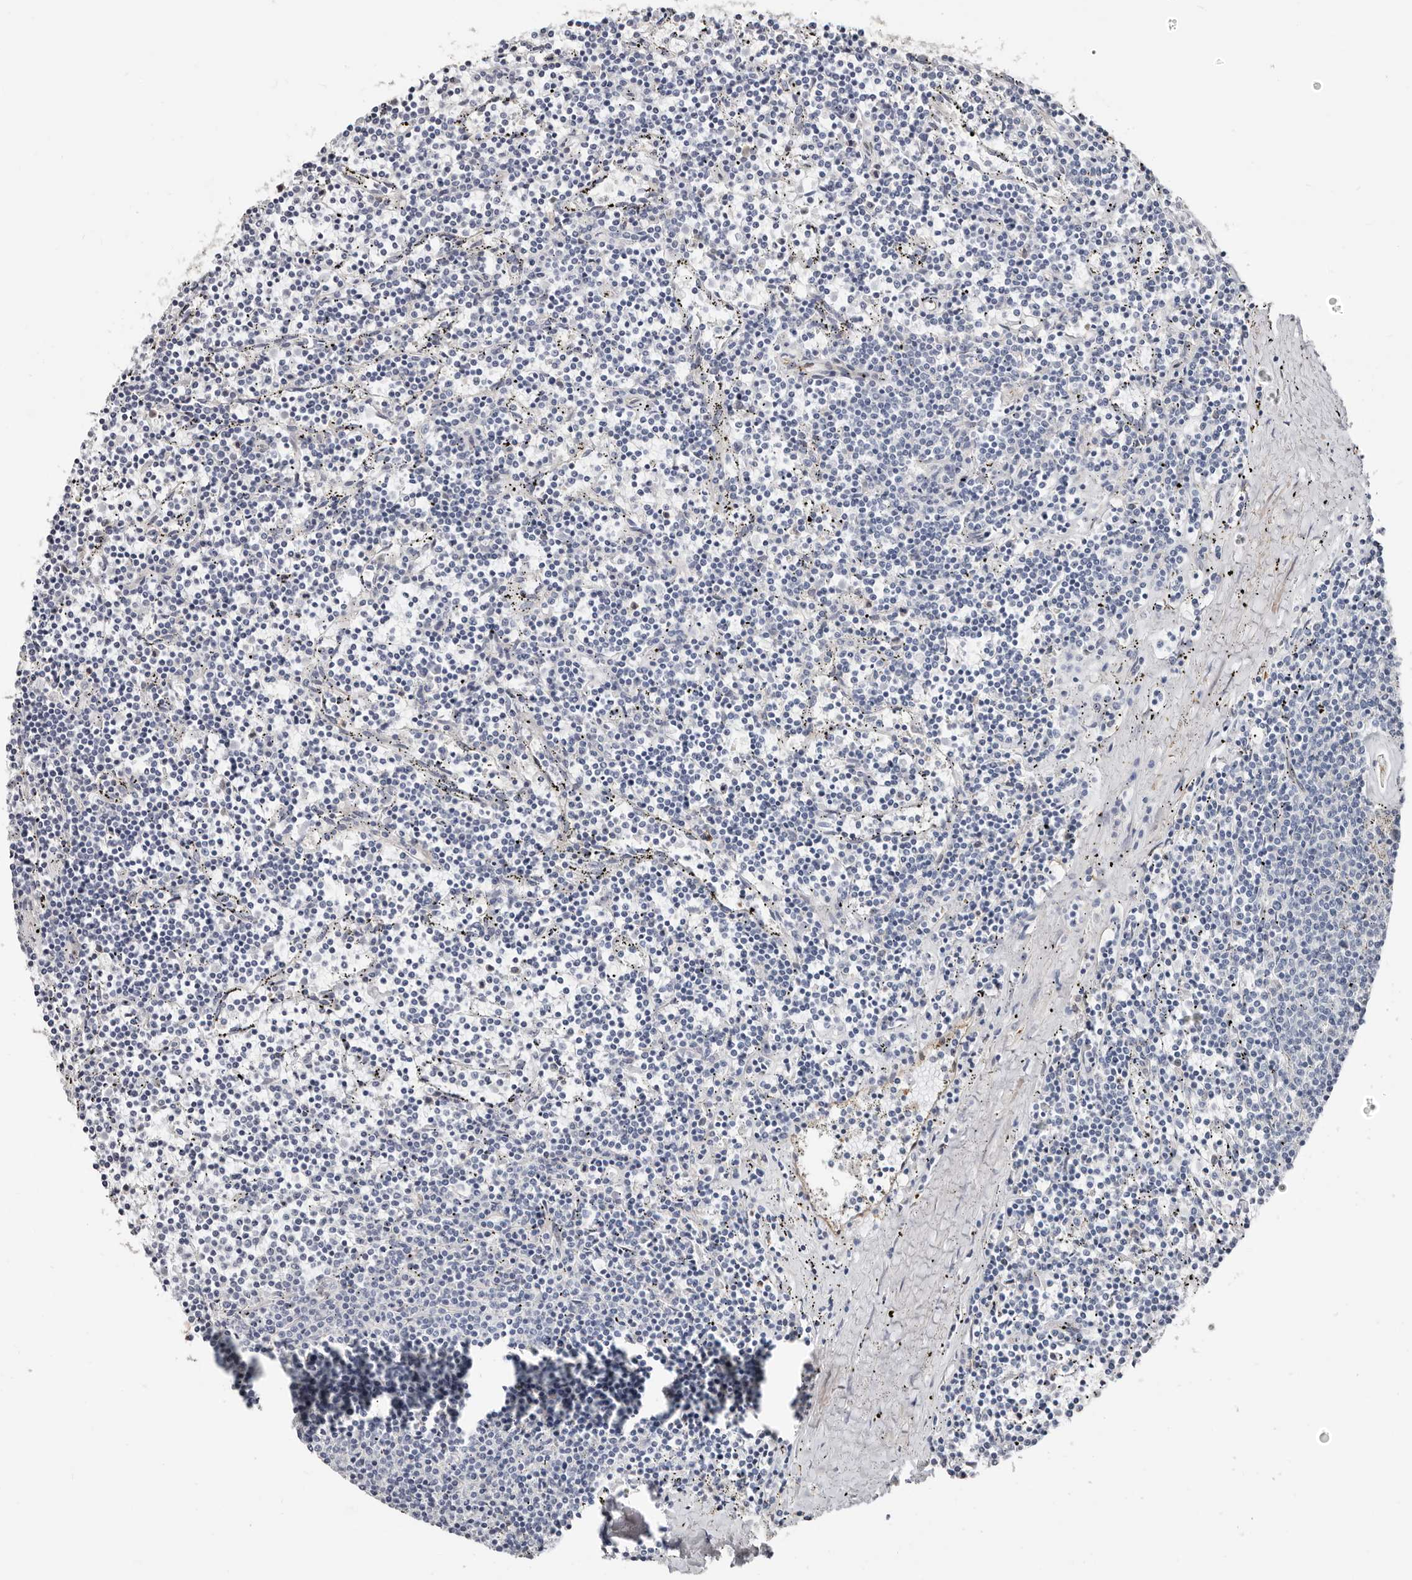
{"staining": {"intensity": "negative", "quantity": "none", "location": "none"}, "tissue": "lymphoma", "cell_type": "Tumor cells", "image_type": "cancer", "snomed": [{"axis": "morphology", "description": "Malignant lymphoma, non-Hodgkin's type, Low grade"}, {"axis": "topography", "description": "Spleen"}], "caption": "IHC photomicrograph of human lymphoma stained for a protein (brown), which displays no positivity in tumor cells.", "gene": "ASRGL1", "patient": {"sex": "female", "age": 50}}